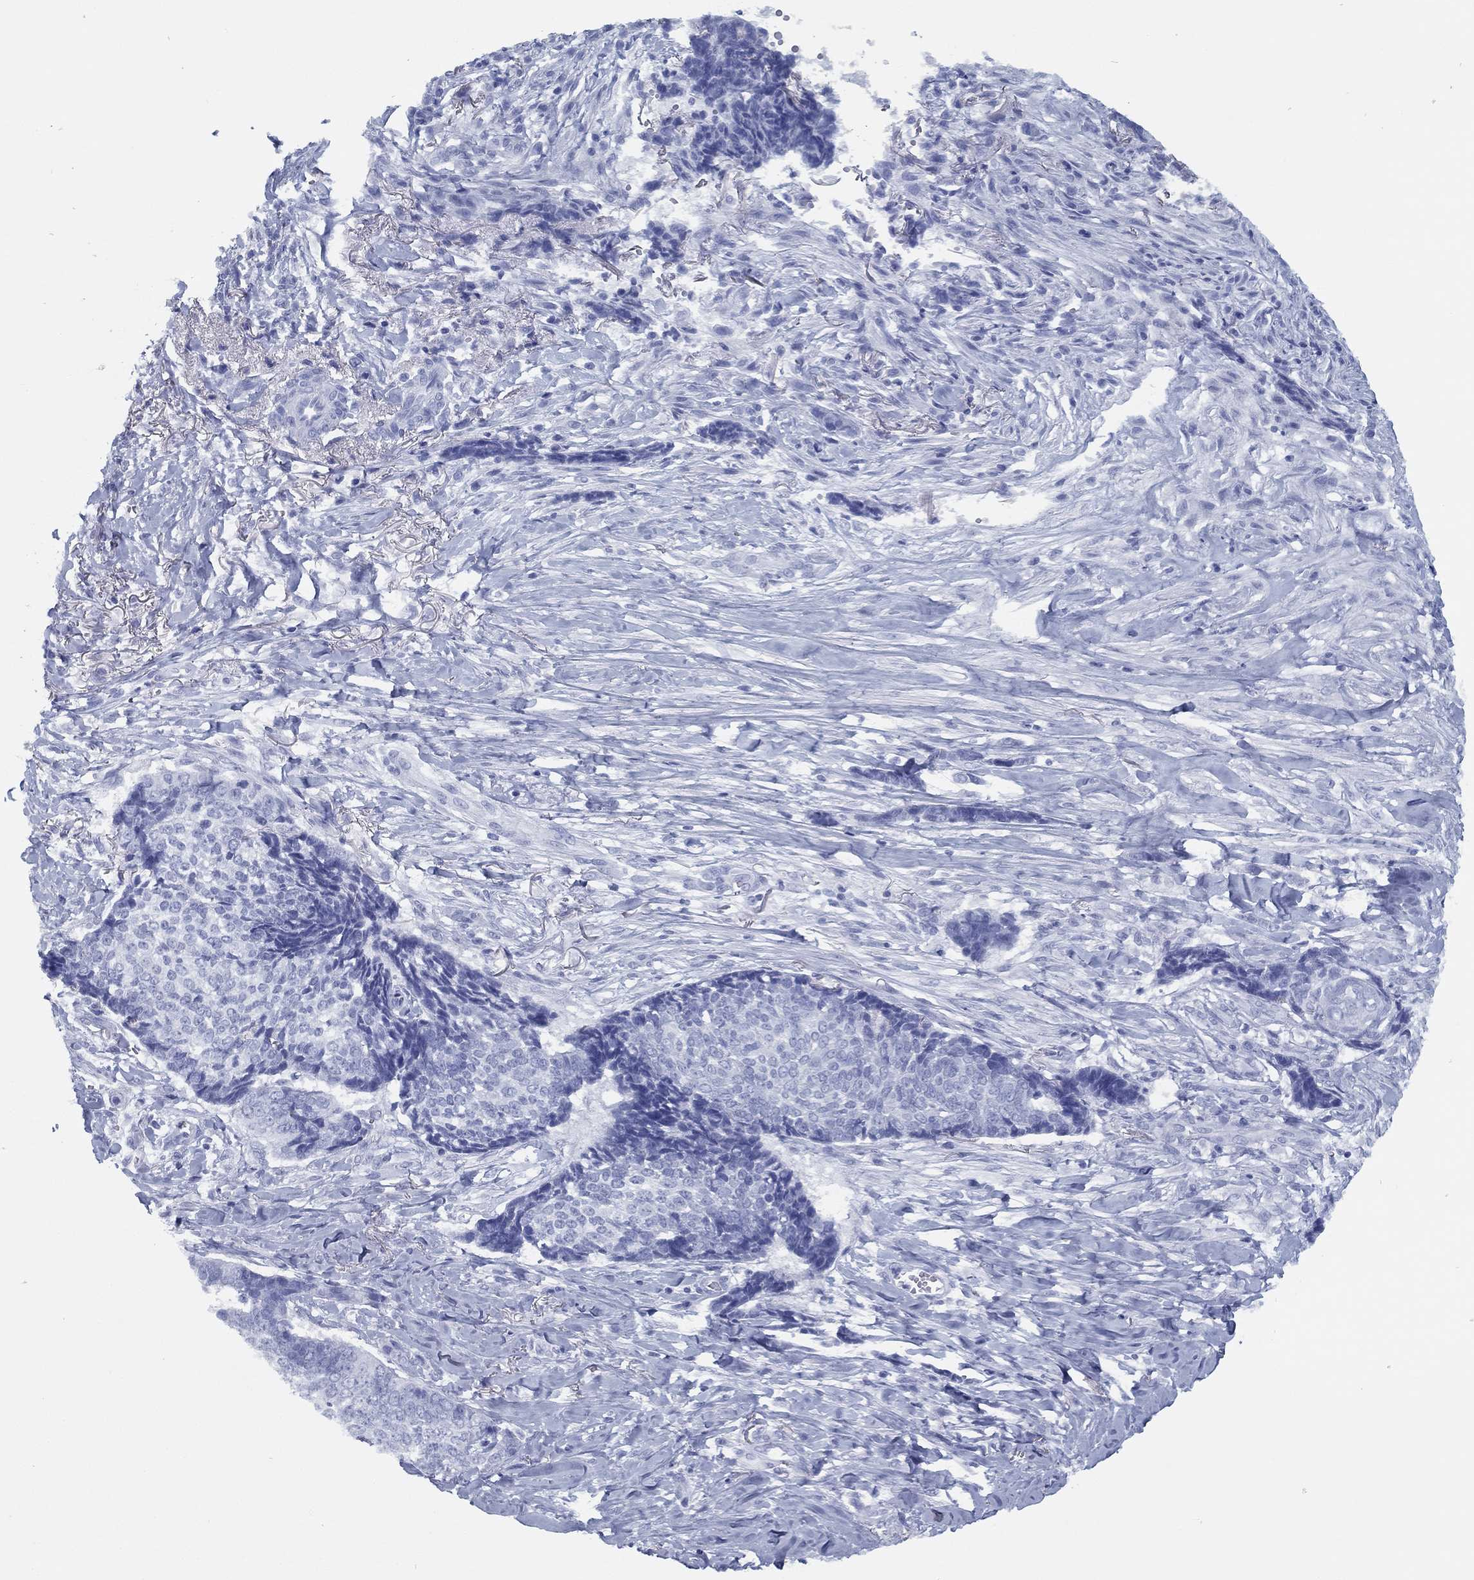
{"staining": {"intensity": "negative", "quantity": "none", "location": "none"}, "tissue": "skin cancer", "cell_type": "Tumor cells", "image_type": "cancer", "snomed": [{"axis": "morphology", "description": "Basal cell carcinoma"}, {"axis": "topography", "description": "Skin"}], "caption": "Immunohistochemistry (IHC) of human skin cancer exhibits no expression in tumor cells.", "gene": "TMEM252", "patient": {"sex": "male", "age": 86}}